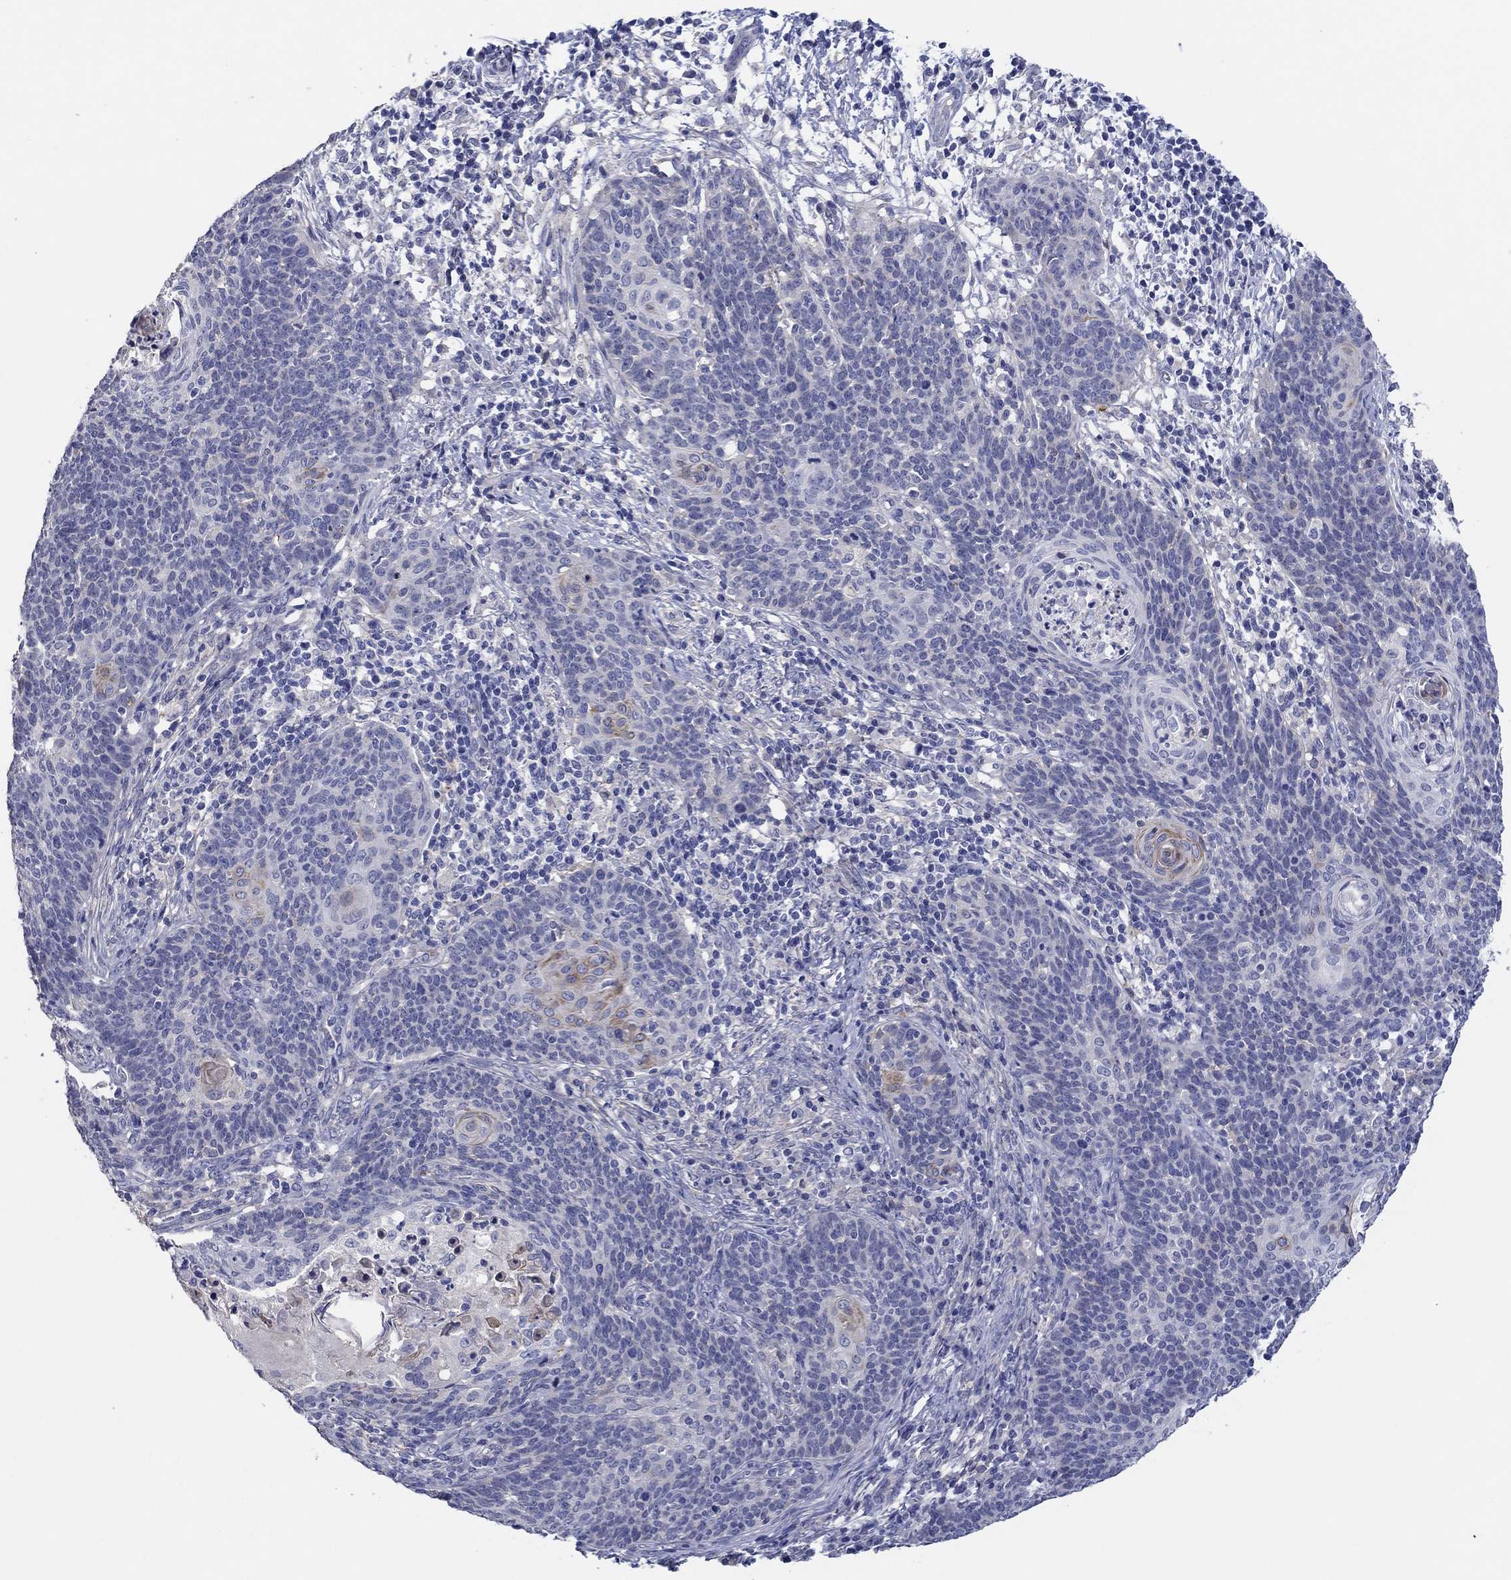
{"staining": {"intensity": "negative", "quantity": "none", "location": "none"}, "tissue": "cervical cancer", "cell_type": "Tumor cells", "image_type": "cancer", "snomed": [{"axis": "morphology", "description": "Squamous cell carcinoma, NOS"}, {"axis": "topography", "description": "Cervix"}], "caption": "Immunohistochemical staining of cervical squamous cell carcinoma displays no significant staining in tumor cells.", "gene": "HDC", "patient": {"sex": "female", "age": 39}}